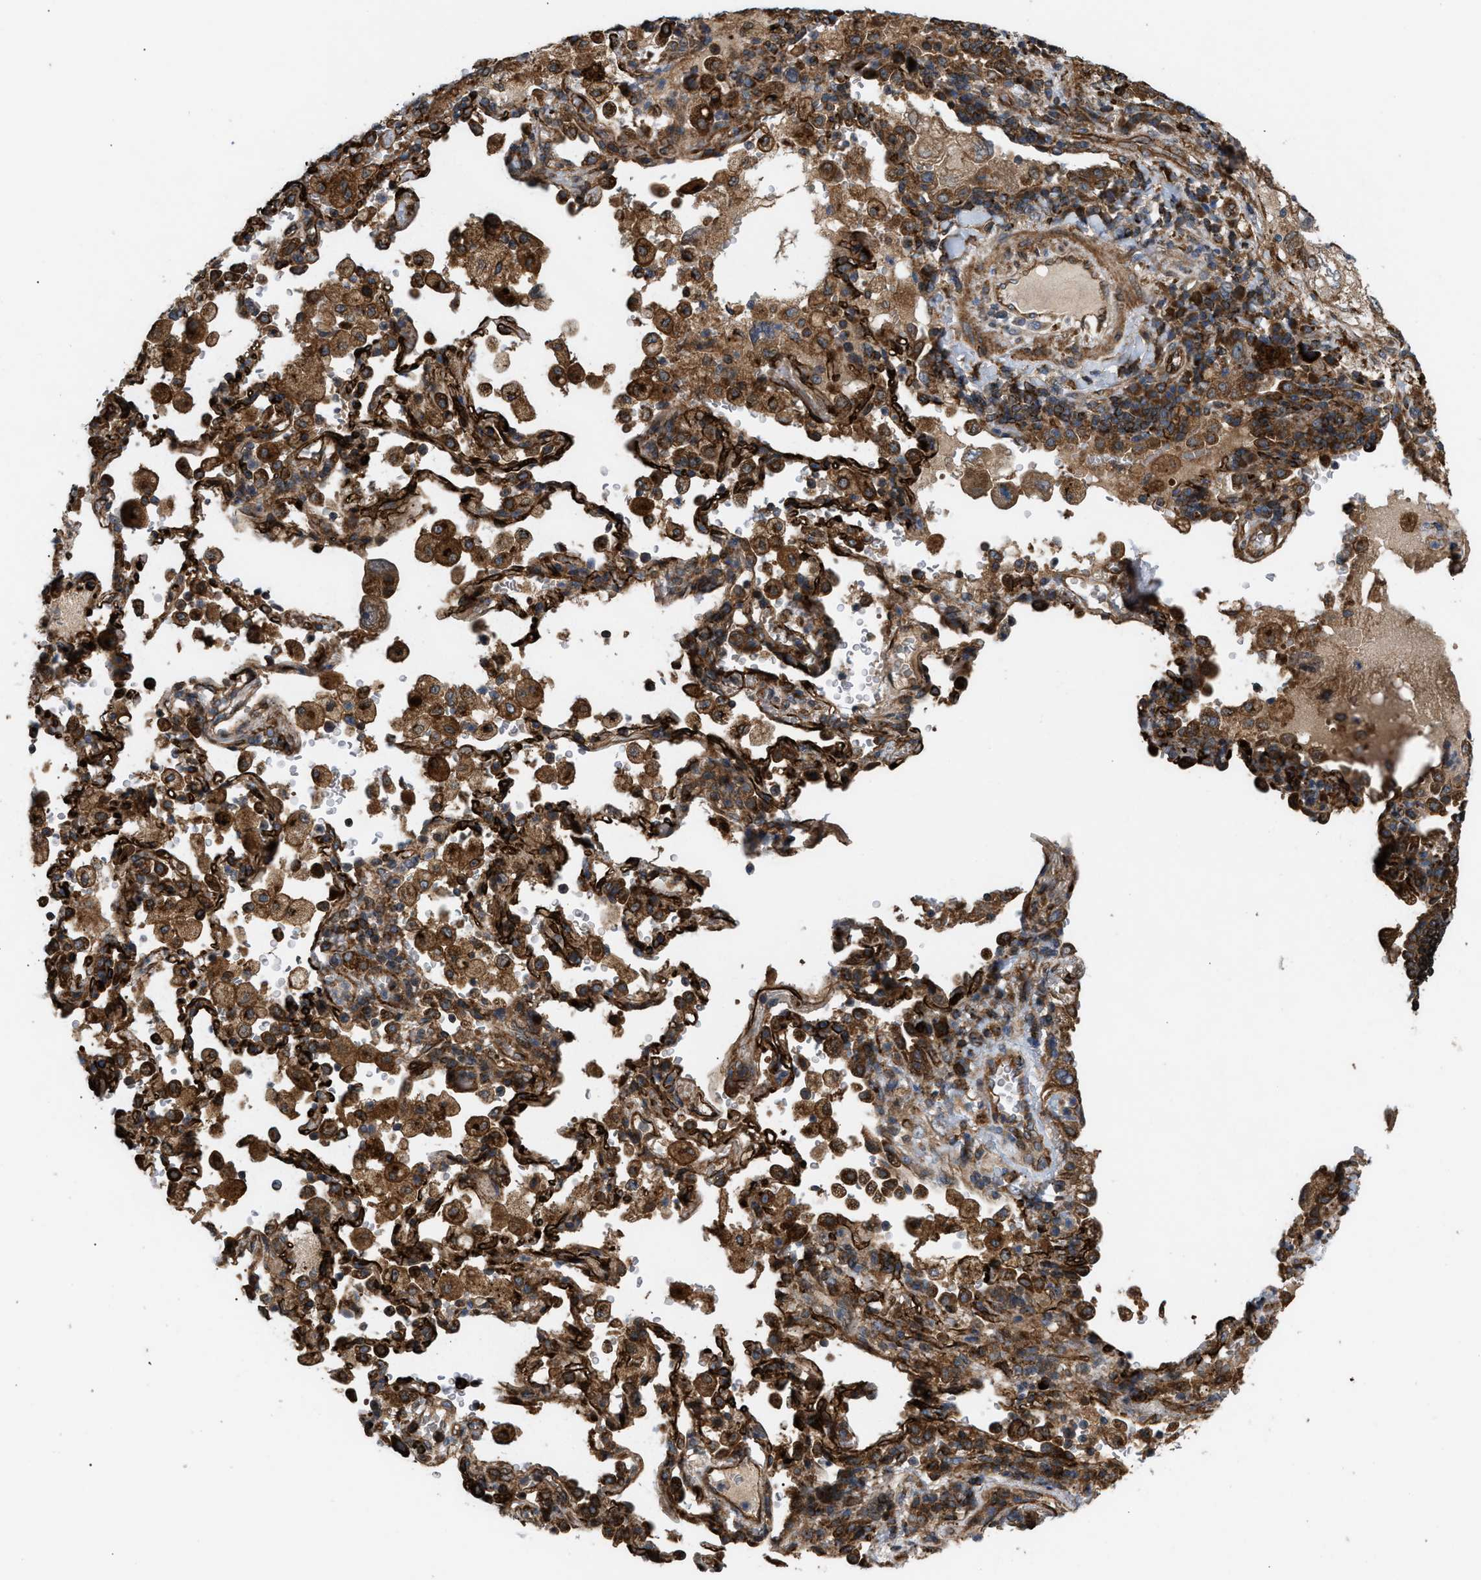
{"staining": {"intensity": "strong", "quantity": ">75%", "location": "cytoplasmic/membranous"}, "tissue": "lung cancer", "cell_type": "Tumor cells", "image_type": "cancer", "snomed": [{"axis": "morphology", "description": "Adenocarcinoma, NOS"}, {"axis": "topography", "description": "Lung"}], "caption": "High-magnification brightfield microscopy of lung adenocarcinoma stained with DAB (3,3'-diaminobenzidine) (brown) and counterstained with hematoxylin (blue). tumor cells exhibit strong cytoplasmic/membranous staining is identified in about>75% of cells.", "gene": "GCC1", "patient": {"sex": "male", "age": 64}}